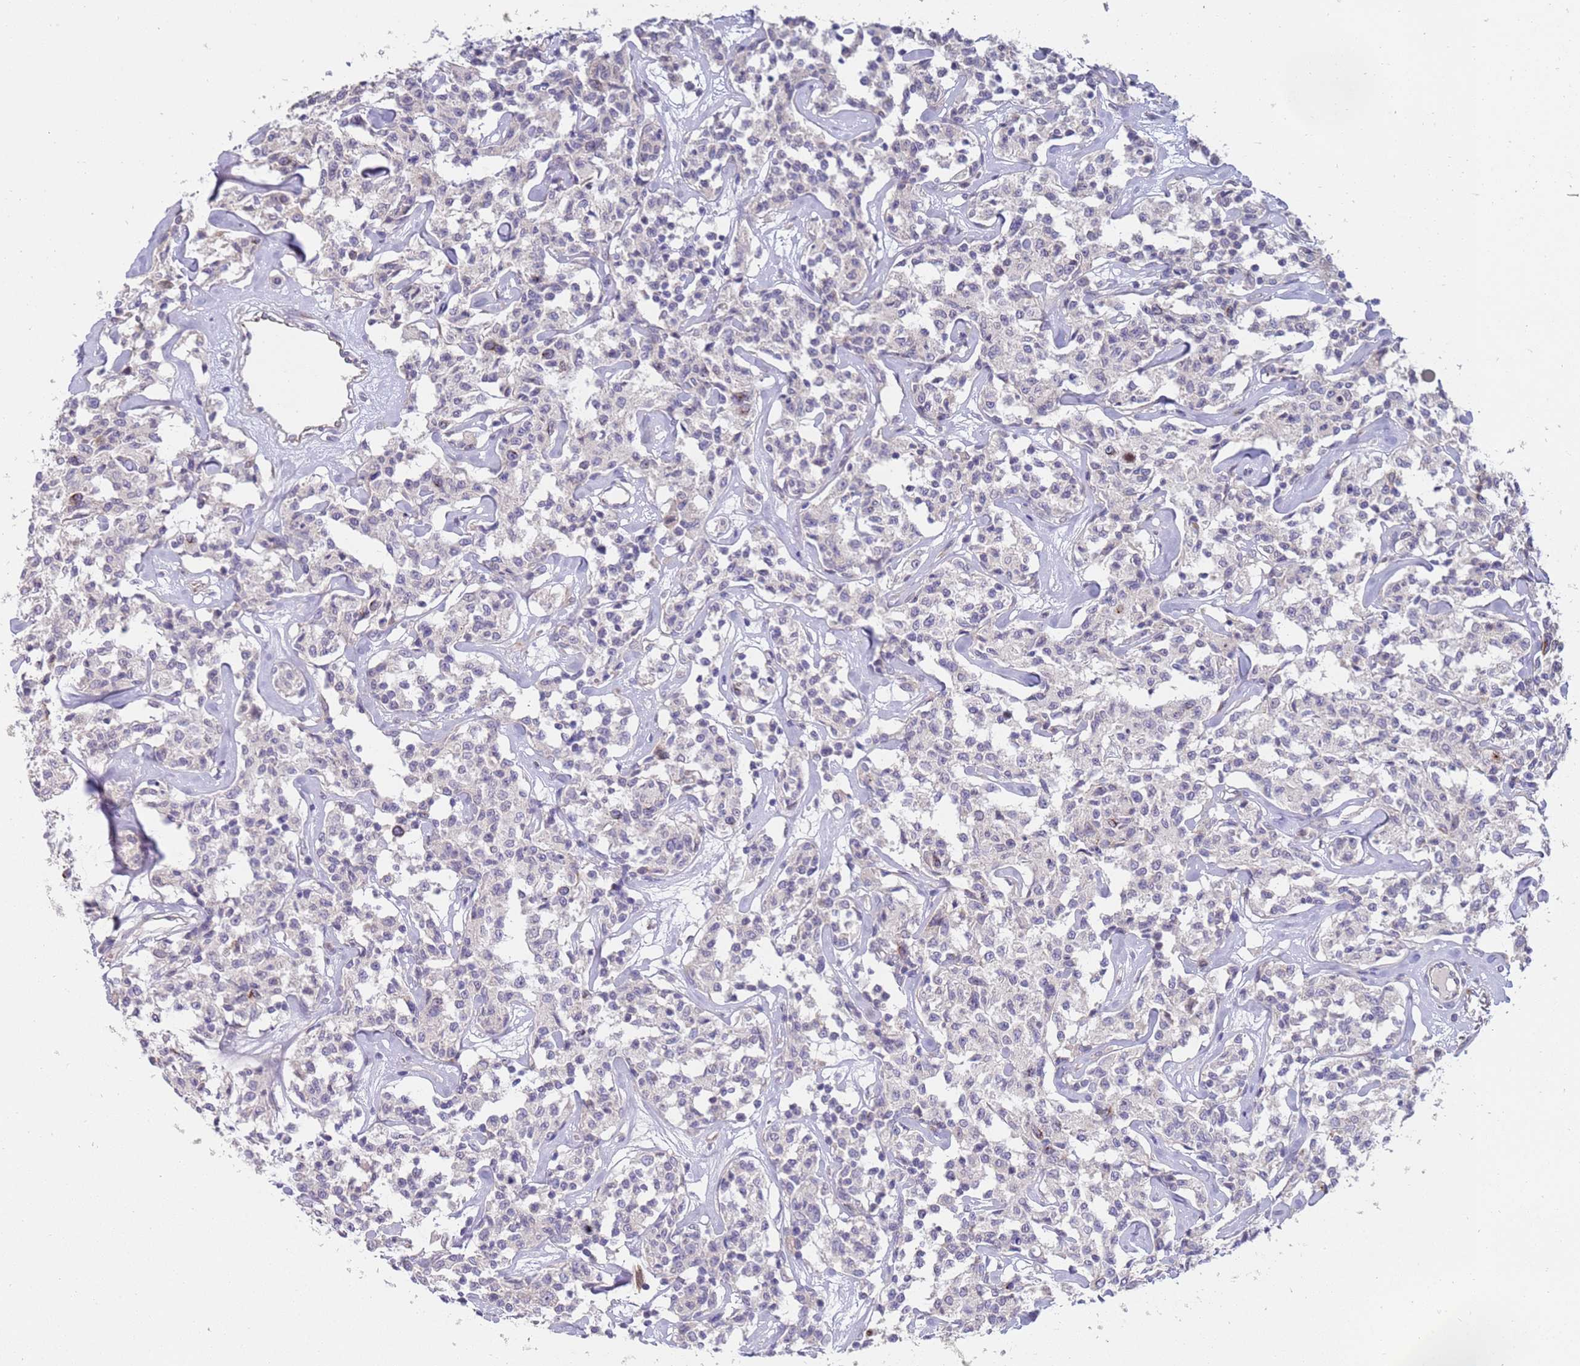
{"staining": {"intensity": "negative", "quantity": "none", "location": "none"}, "tissue": "lymphoma", "cell_type": "Tumor cells", "image_type": "cancer", "snomed": [{"axis": "morphology", "description": "Malignant lymphoma, non-Hodgkin's type, Low grade"}, {"axis": "topography", "description": "Small intestine"}], "caption": "Tumor cells are negative for brown protein staining in lymphoma.", "gene": "NMUR2", "patient": {"sex": "female", "age": 59}}